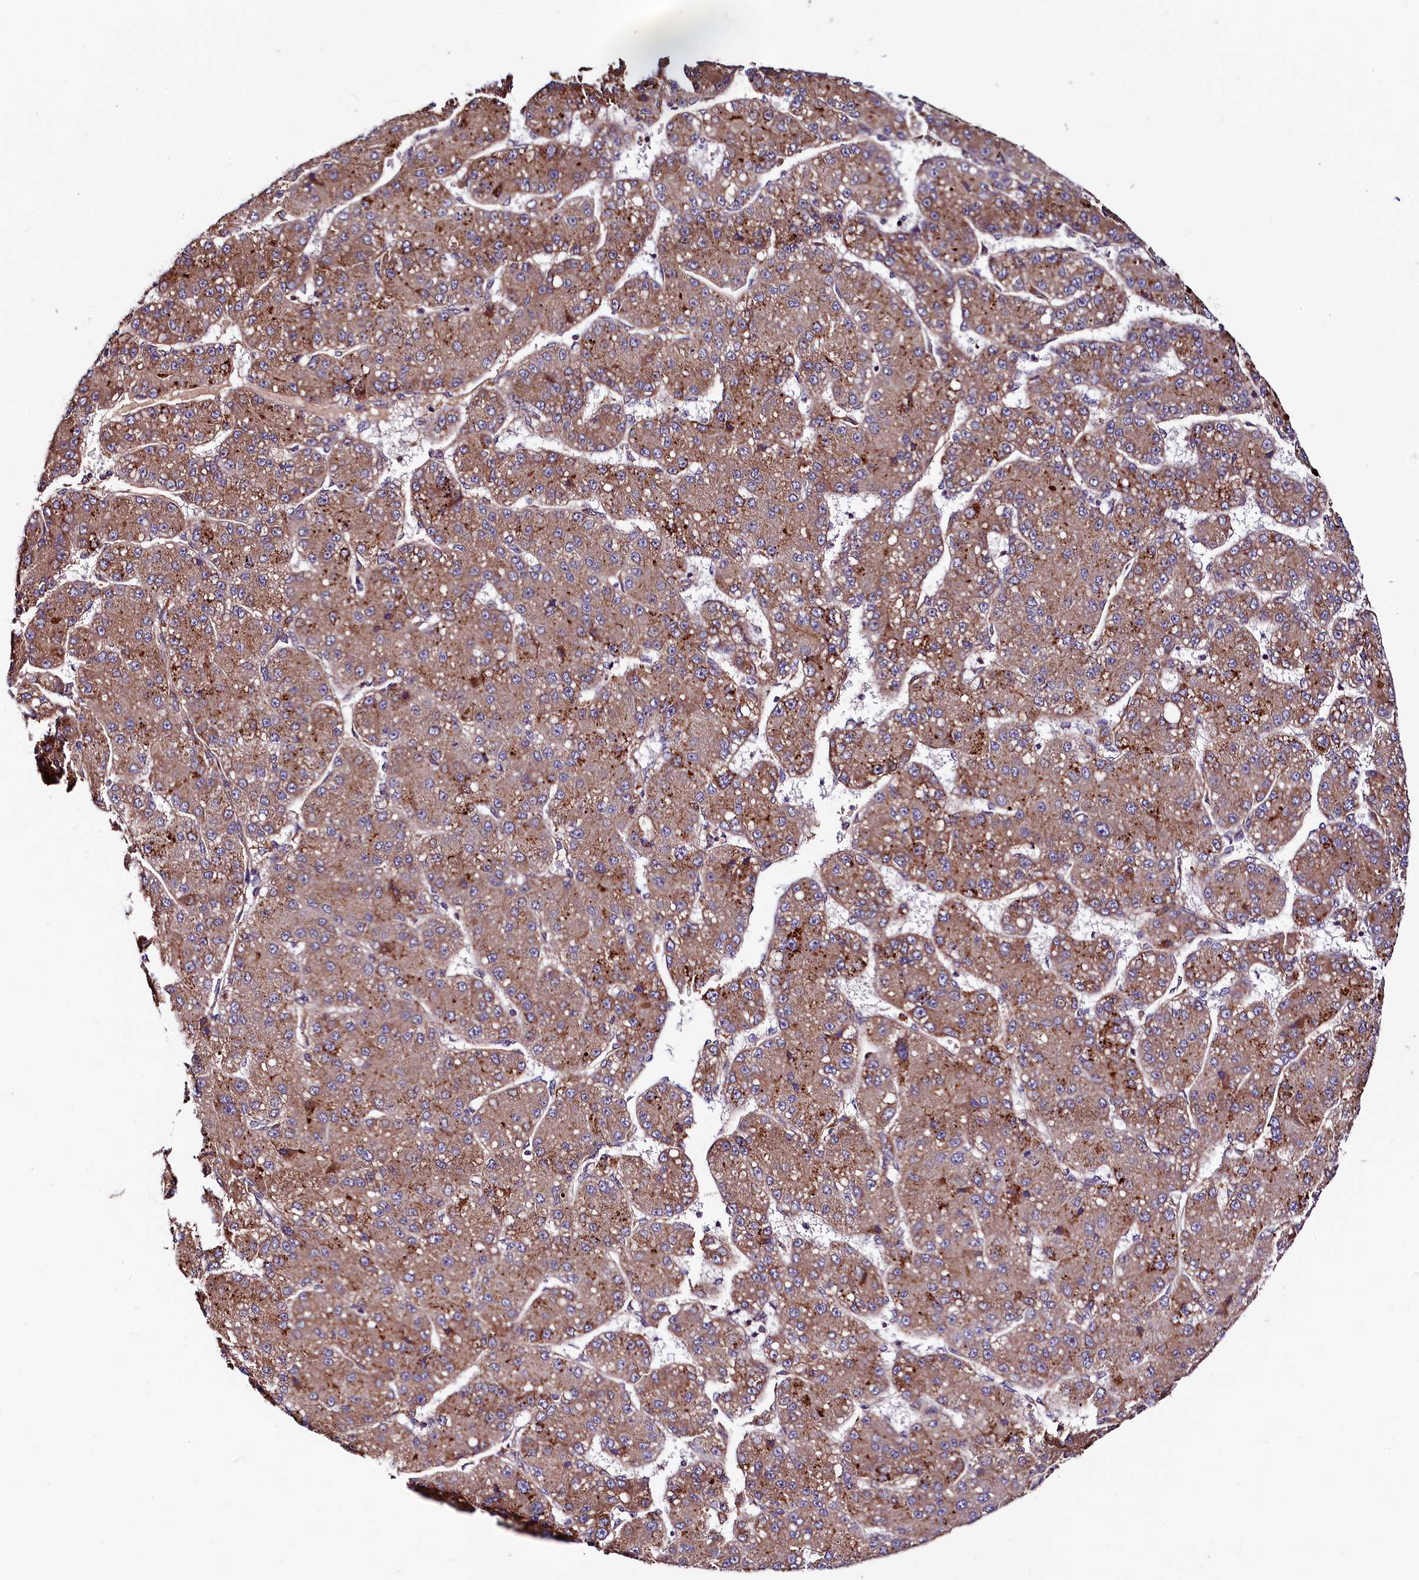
{"staining": {"intensity": "moderate", "quantity": ">75%", "location": "cytoplasmic/membranous"}, "tissue": "liver cancer", "cell_type": "Tumor cells", "image_type": "cancer", "snomed": [{"axis": "morphology", "description": "Carcinoma, Hepatocellular, NOS"}, {"axis": "topography", "description": "Liver"}], "caption": "Immunohistochemistry (IHC) photomicrograph of neoplastic tissue: human liver cancer (hepatocellular carcinoma) stained using IHC shows medium levels of moderate protein expression localized specifically in the cytoplasmic/membranous of tumor cells, appearing as a cytoplasmic/membranous brown color.", "gene": "VPS35", "patient": {"sex": "male", "age": 67}}